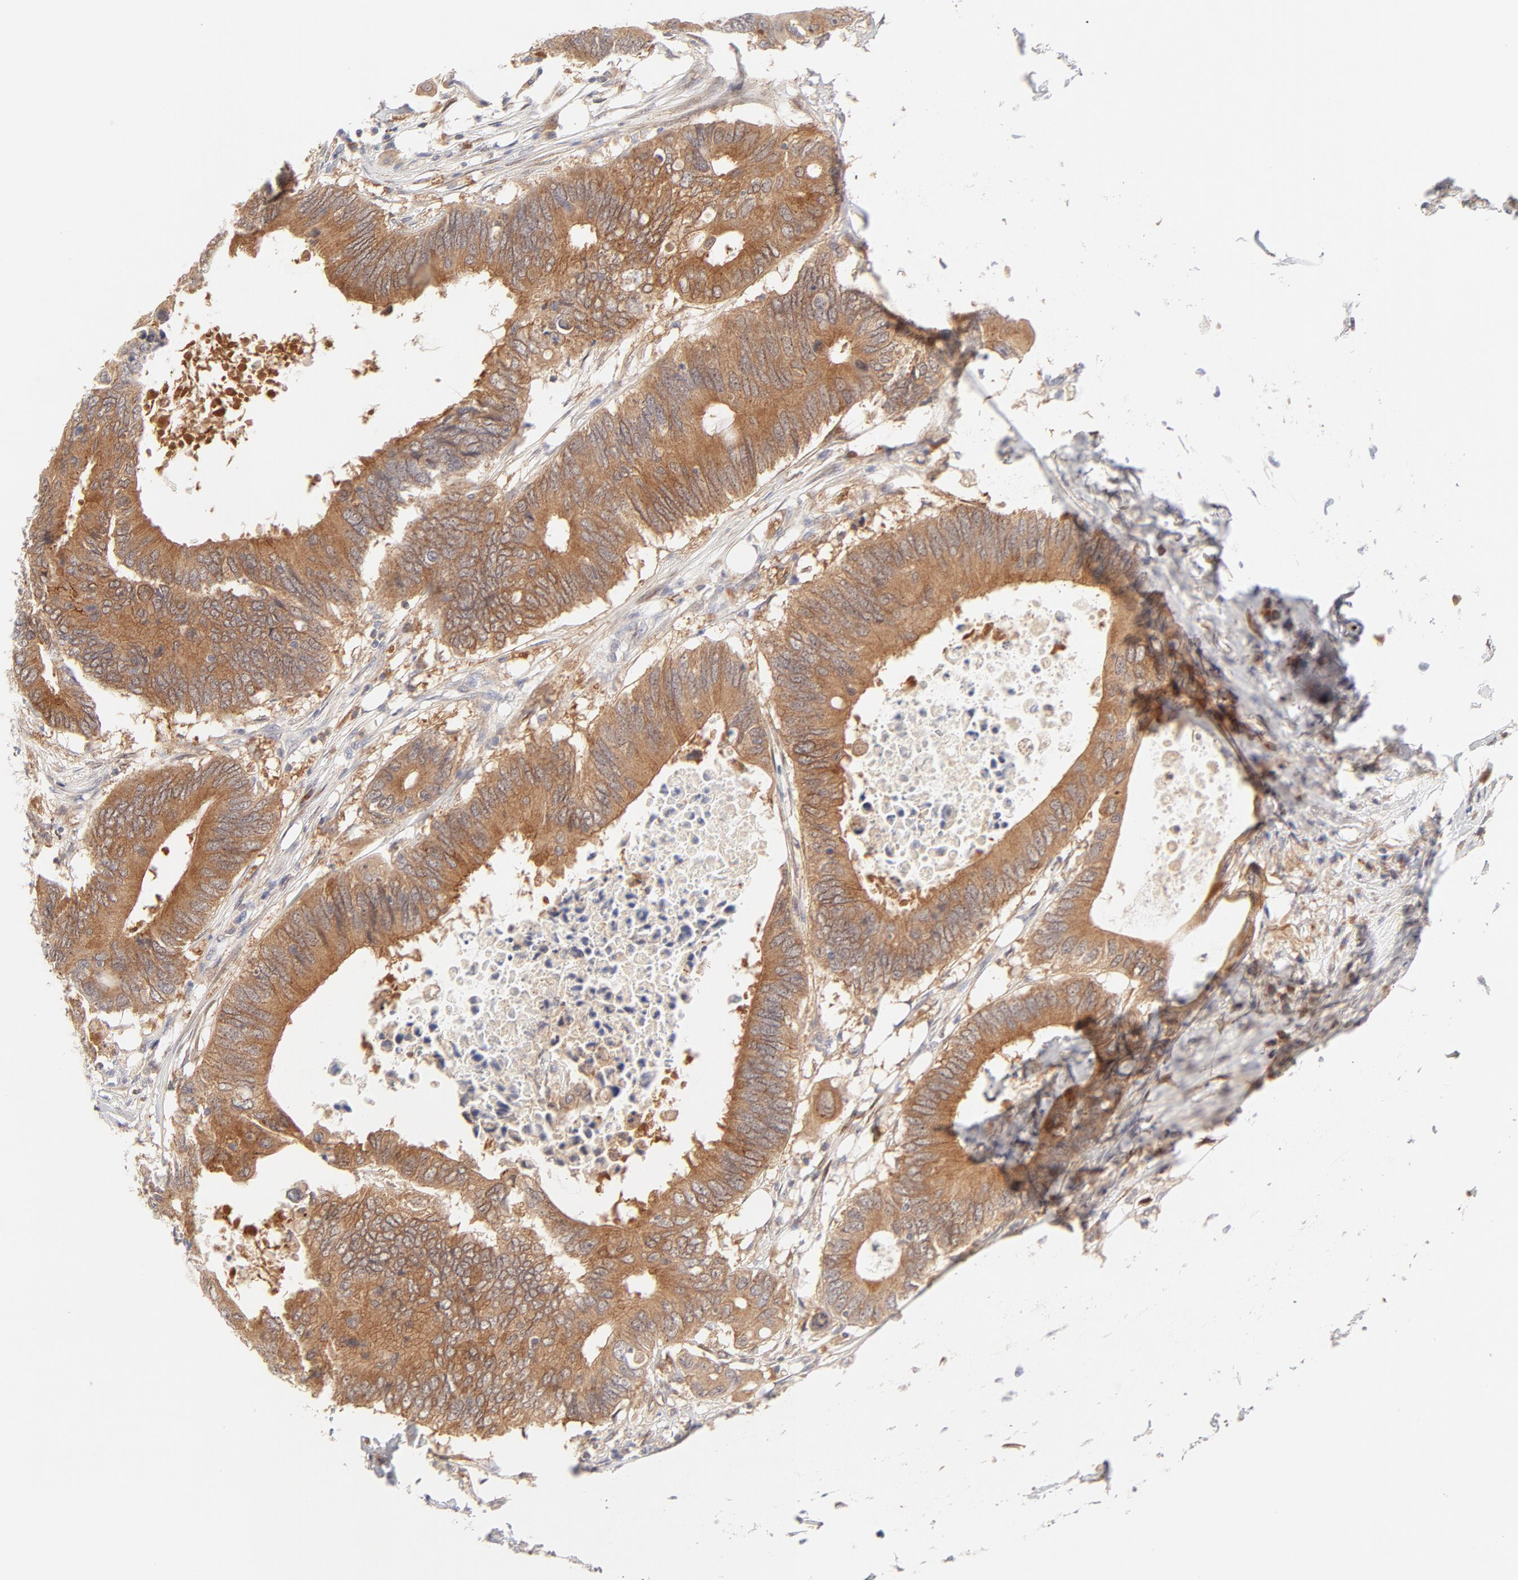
{"staining": {"intensity": "moderate", "quantity": ">75%", "location": "cytoplasmic/membranous"}, "tissue": "colorectal cancer", "cell_type": "Tumor cells", "image_type": "cancer", "snomed": [{"axis": "morphology", "description": "Adenocarcinoma, NOS"}, {"axis": "topography", "description": "Colon"}], "caption": "Immunohistochemical staining of colorectal cancer (adenocarcinoma) exhibits moderate cytoplasmic/membranous protein staining in approximately >75% of tumor cells. Nuclei are stained in blue.", "gene": "RPS6KA1", "patient": {"sex": "male", "age": 71}}